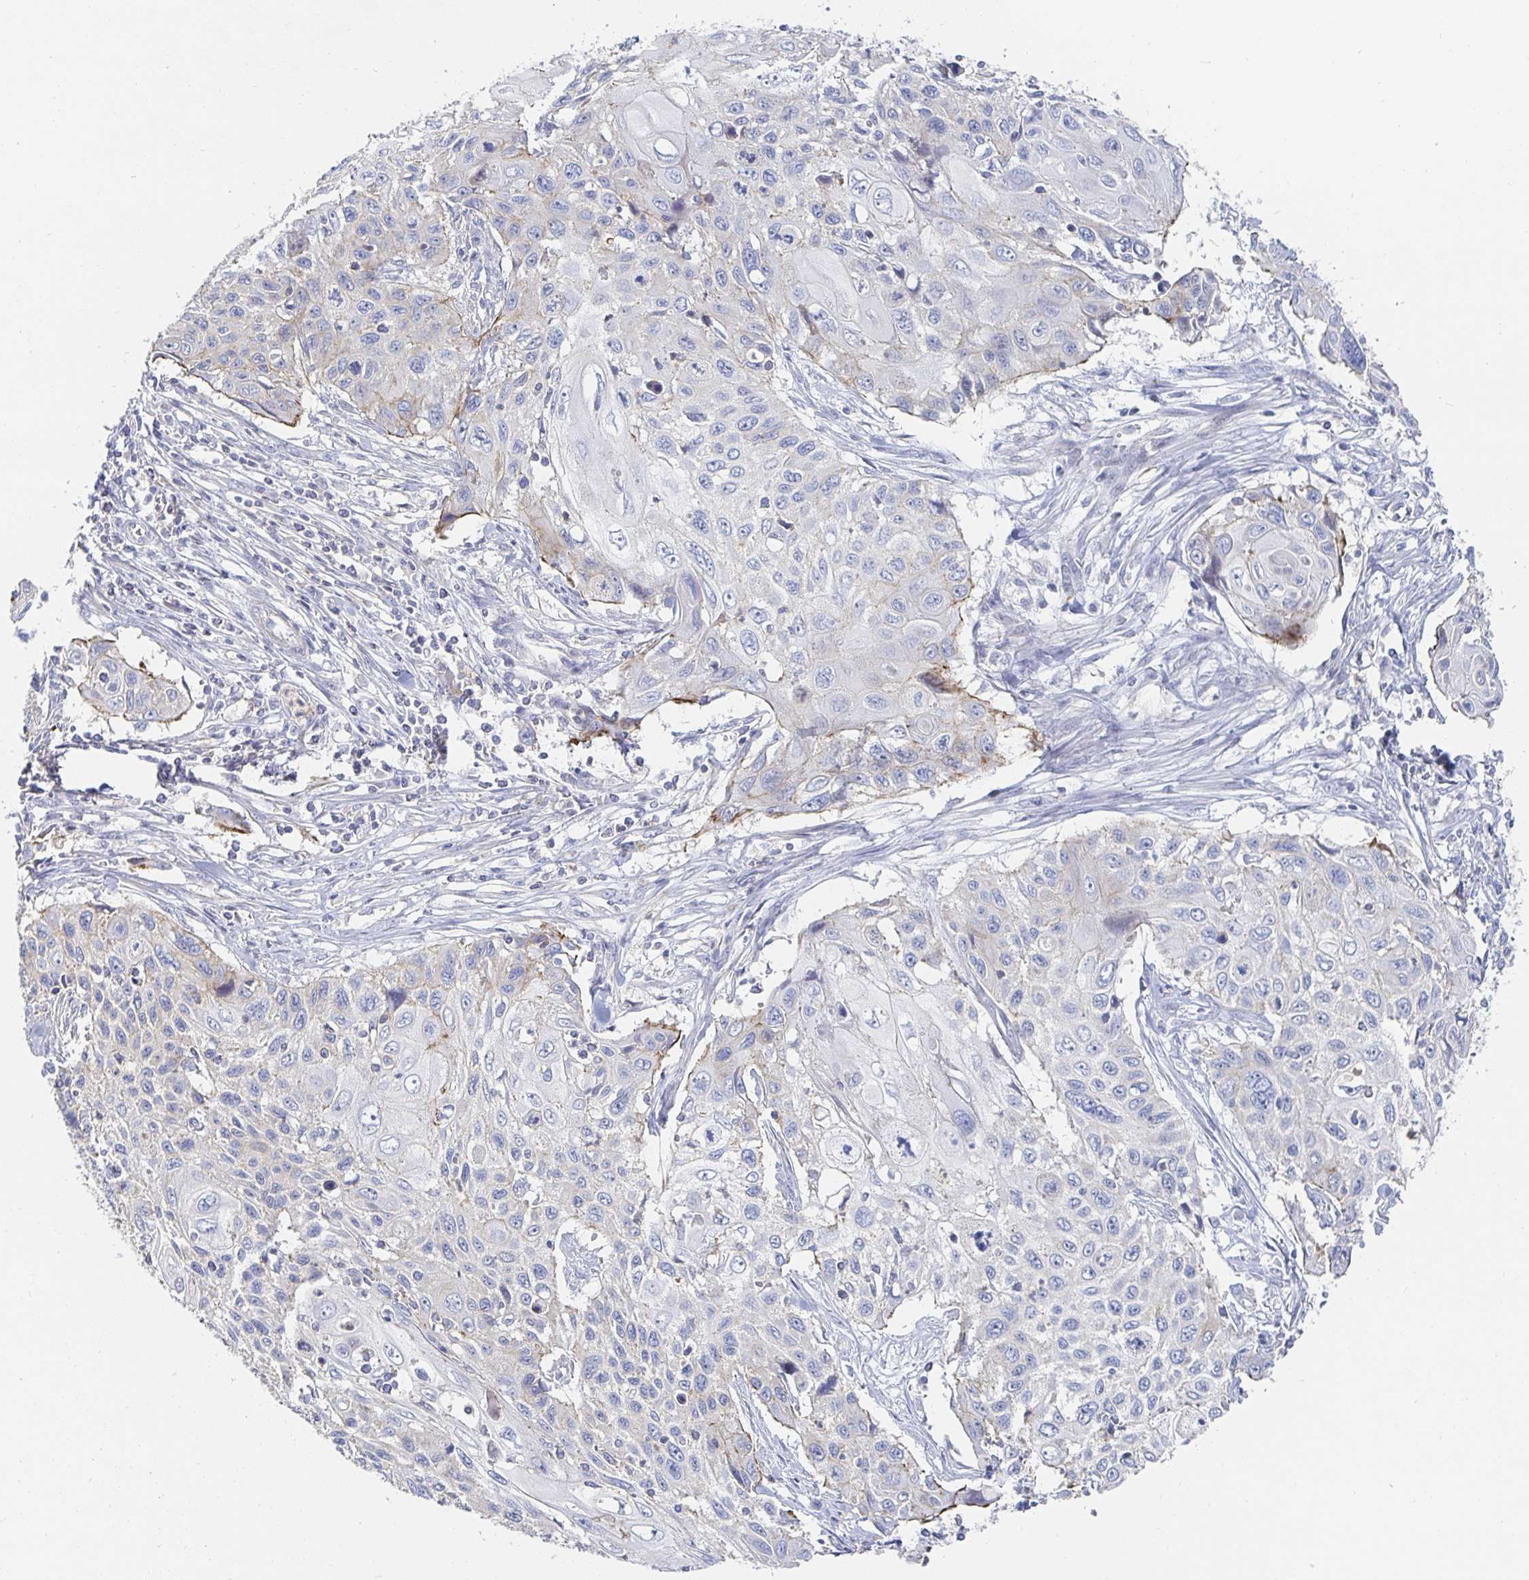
{"staining": {"intensity": "weak", "quantity": "<25%", "location": "cytoplasmic/membranous"}, "tissue": "cervical cancer", "cell_type": "Tumor cells", "image_type": "cancer", "snomed": [{"axis": "morphology", "description": "Squamous cell carcinoma, NOS"}, {"axis": "topography", "description": "Cervix"}], "caption": "Immunohistochemistry (IHC) photomicrograph of human squamous cell carcinoma (cervical) stained for a protein (brown), which shows no expression in tumor cells.", "gene": "PIK3CD", "patient": {"sex": "female", "age": 70}}